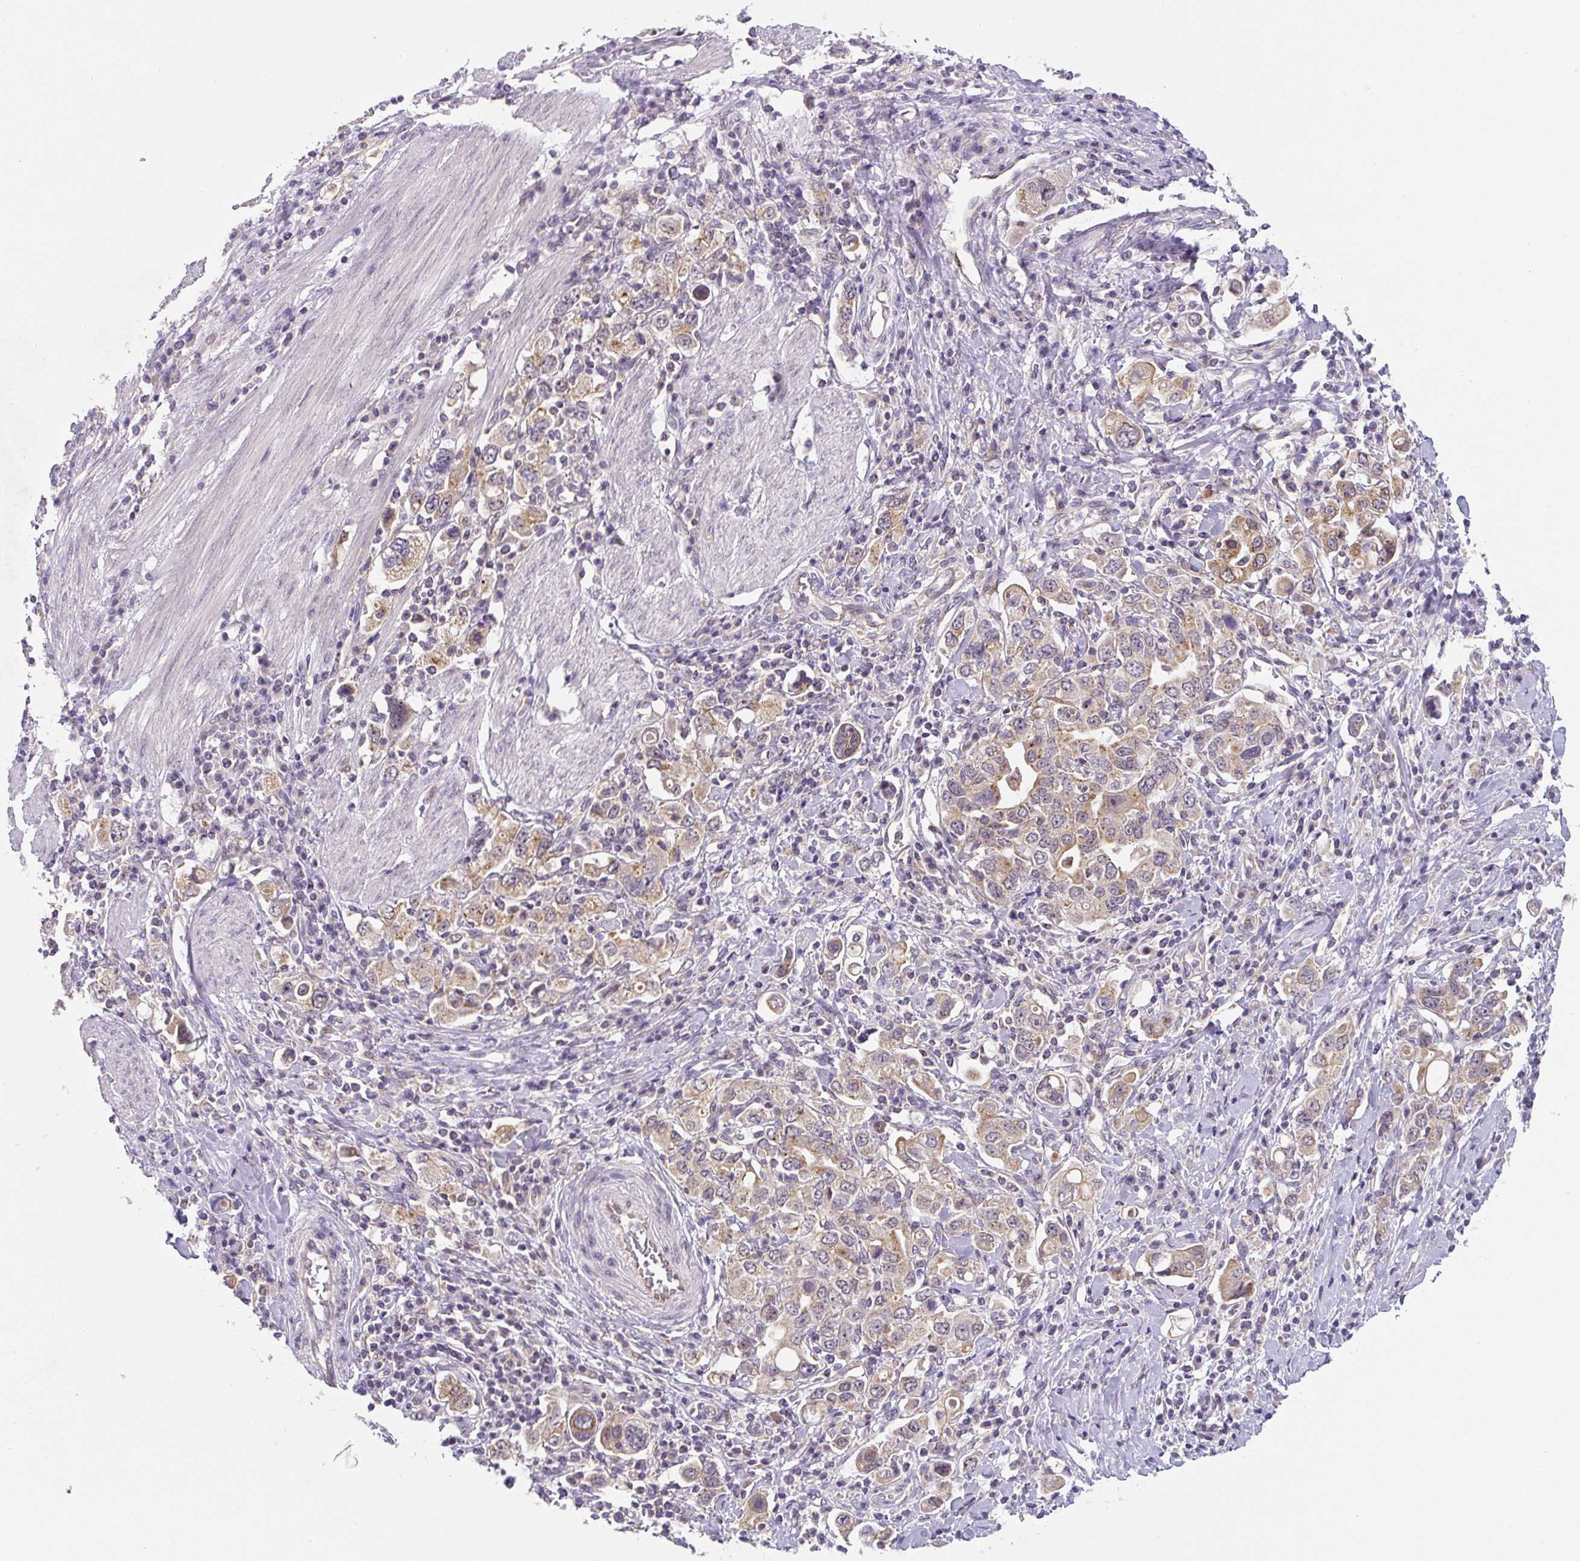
{"staining": {"intensity": "moderate", "quantity": "25%-75%", "location": "cytoplasmic/membranous"}, "tissue": "stomach cancer", "cell_type": "Tumor cells", "image_type": "cancer", "snomed": [{"axis": "morphology", "description": "Adenocarcinoma, NOS"}, {"axis": "topography", "description": "Stomach, upper"}], "caption": "Protein staining of stomach adenocarcinoma tissue demonstrates moderate cytoplasmic/membranous positivity in approximately 25%-75% of tumor cells.", "gene": "PLA2G4A", "patient": {"sex": "male", "age": 62}}